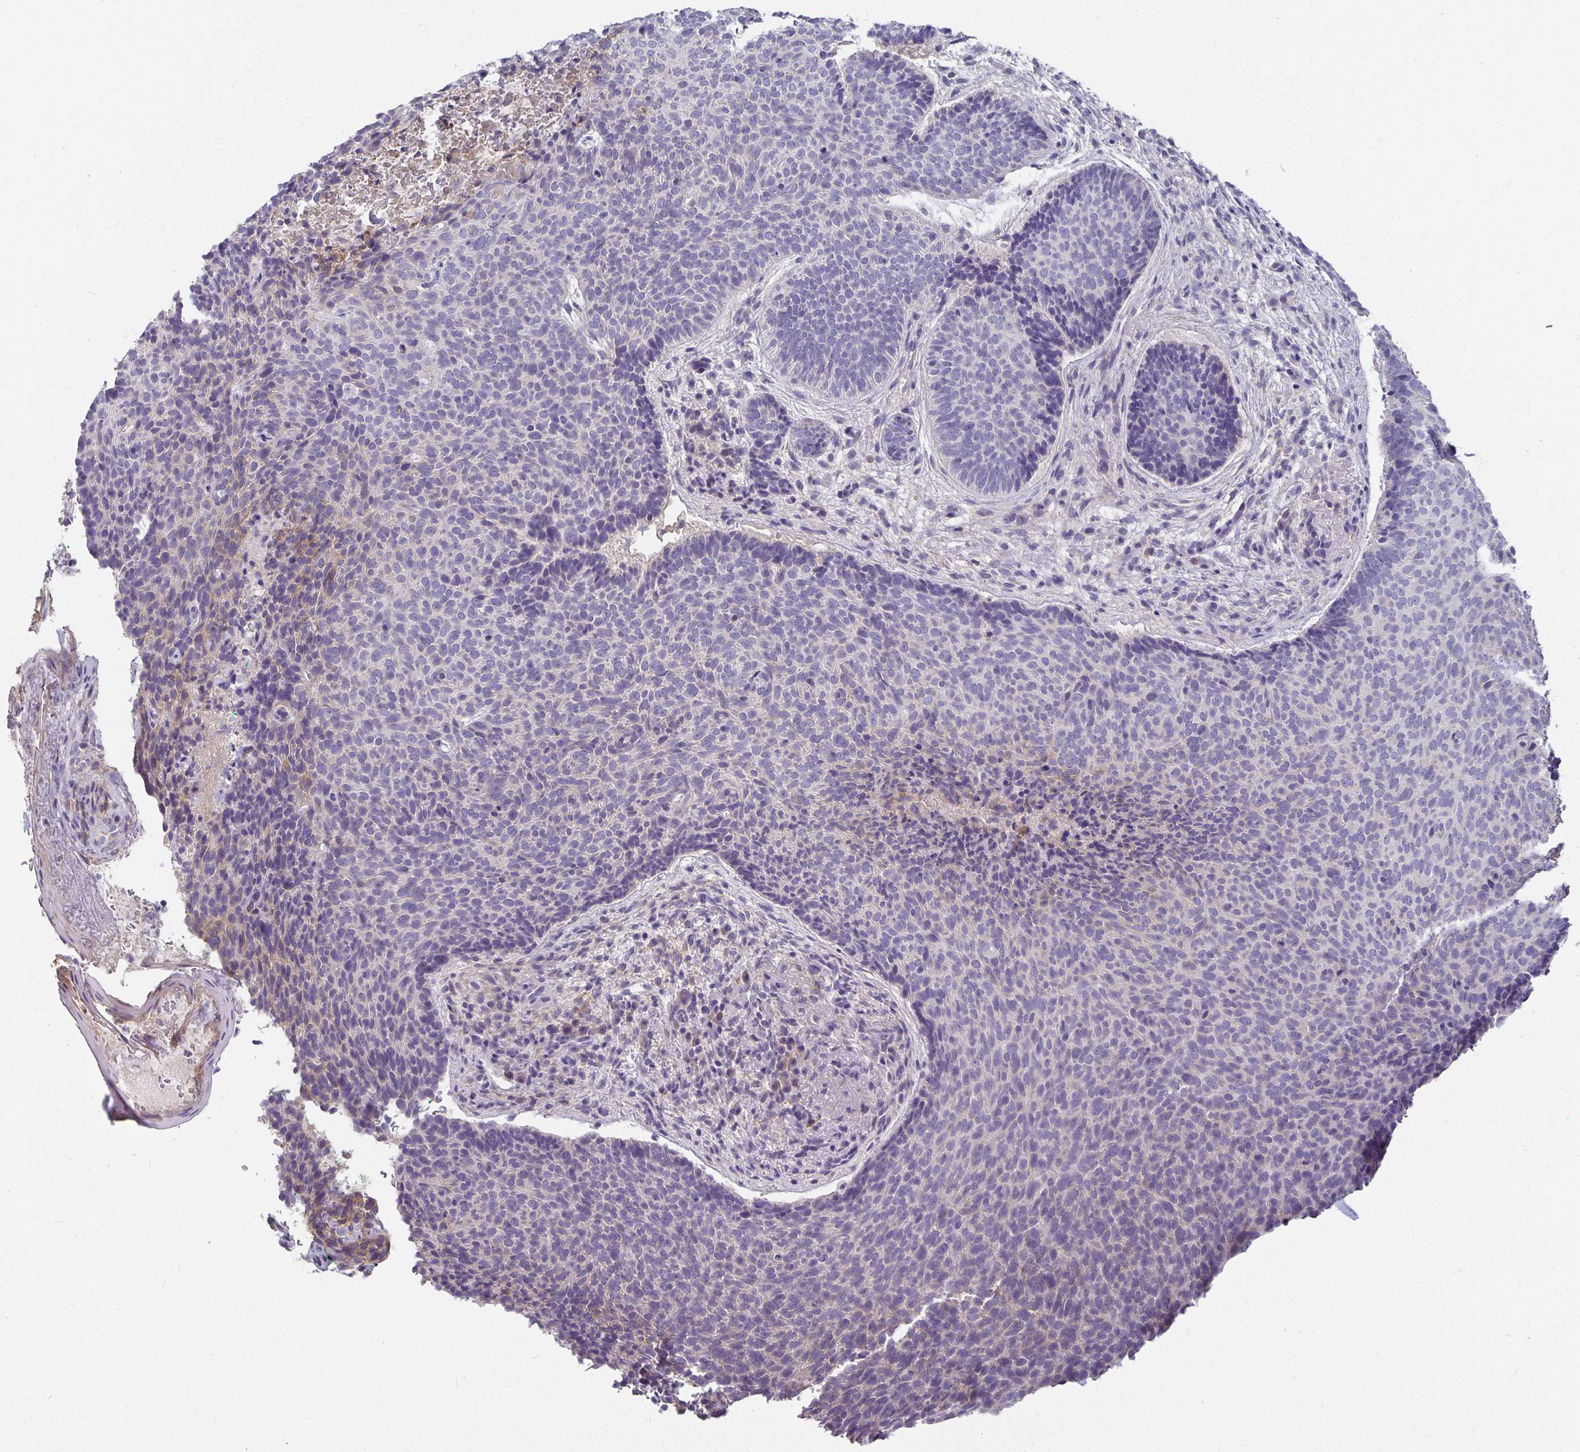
{"staining": {"intensity": "negative", "quantity": "none", "location": "none"}, "tissue": "skin cancer", "cell_type": "Tumor cells", "image_type": "cancer", "snomed": [{"axis": "morphology", "description": "Basal cell carcinoma"}, {"axis": "topography", "description": "Skin"}, {"axis": "topography", "description": "Skin of head"}], "caption": "Skin cancer (basal cell carcinoma) was stained to show a protein in brown. There is no significant expression in tumor cells.", "gene": "CA12", "patient": {"sex": "female", "age": 92}}